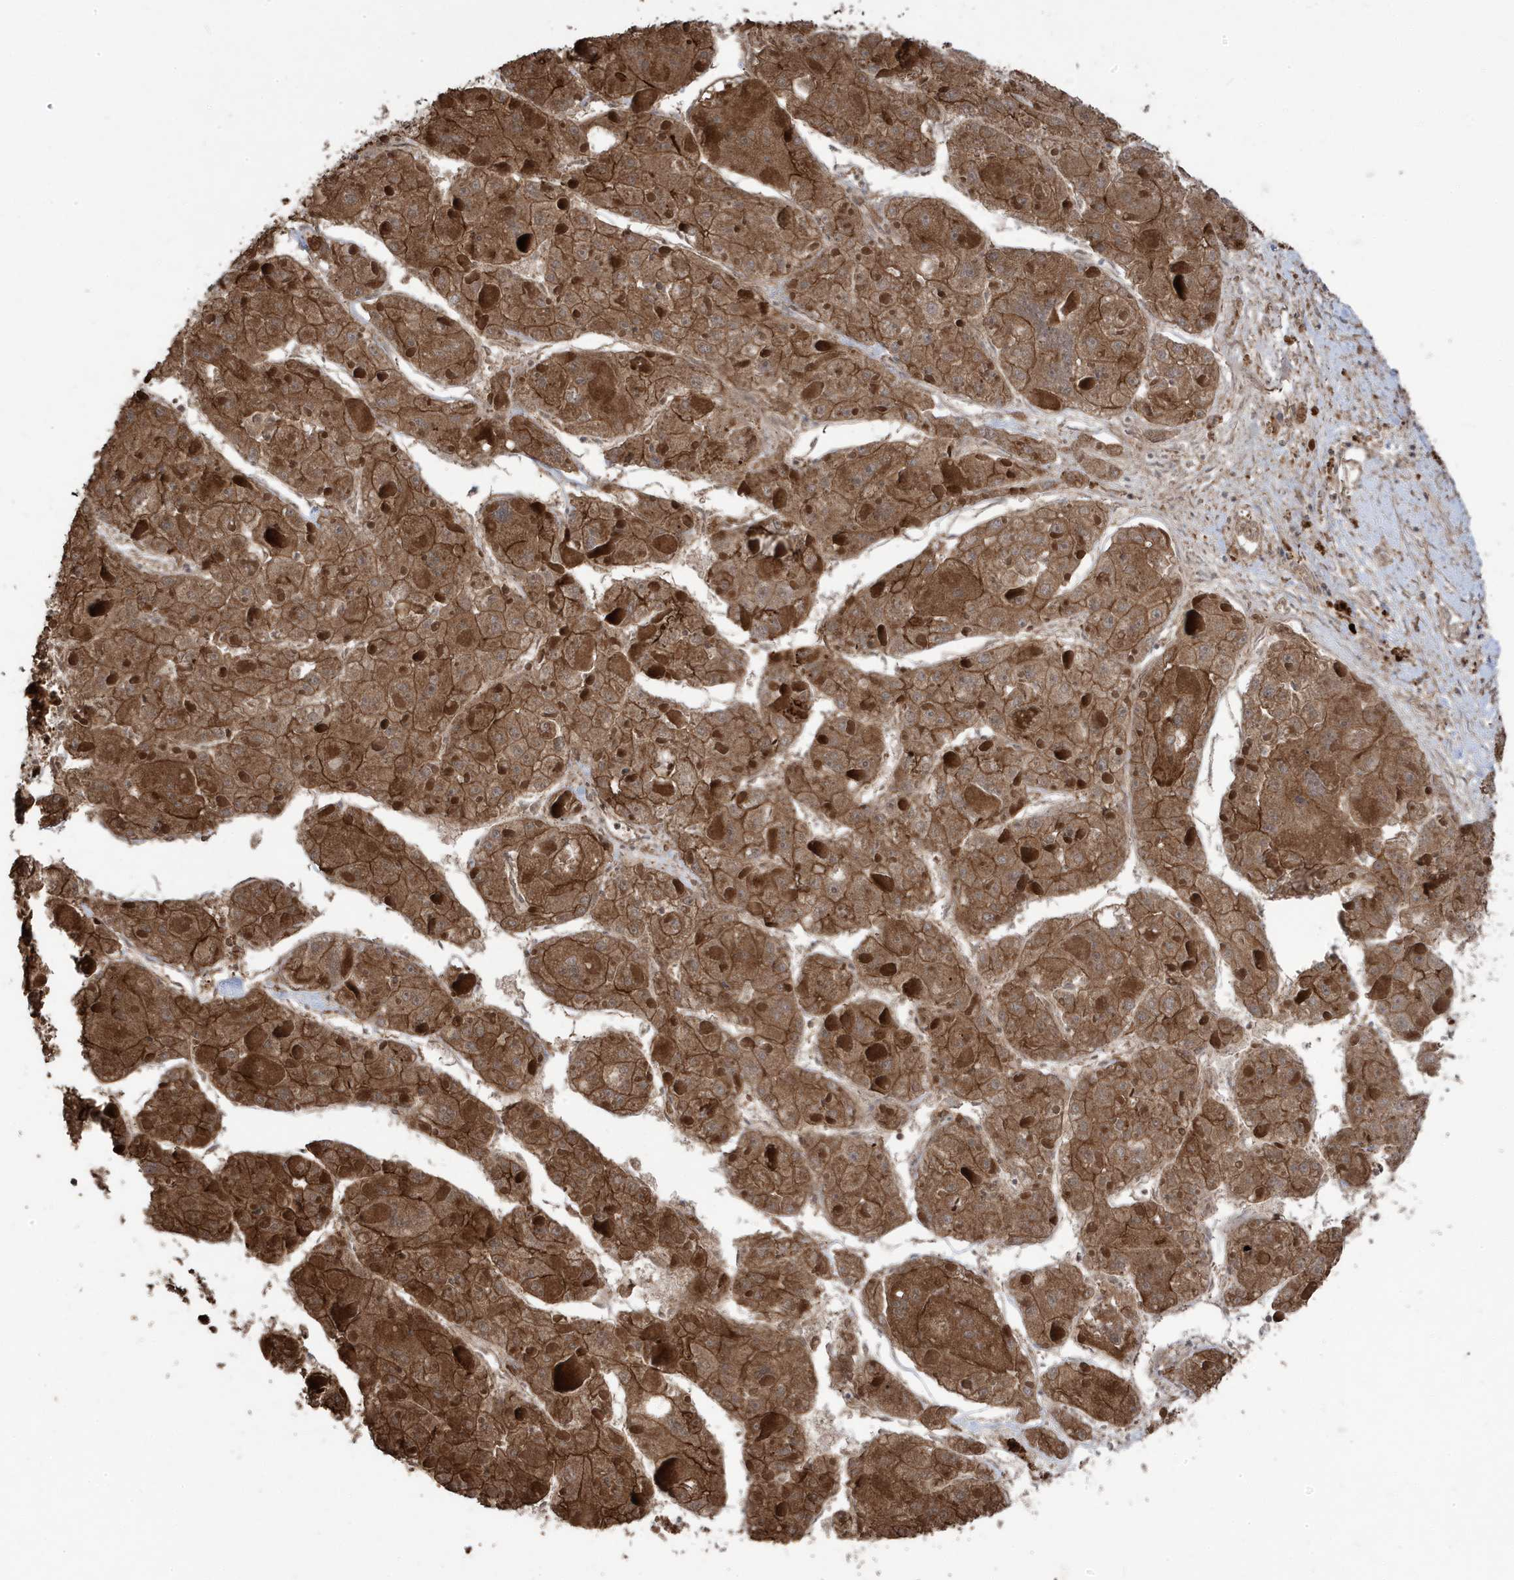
{"staining": {"intensity": "strong", "quantity": ">75%", "location": "cytoplasmic/membranous"}, "tissue": "liver cancer", "cell_type": "Tumor cells", "image_type": "cancer", "snomed": [{"axis": "morphology", "description": "Carcinoma, Hepatocellular, NOS"}, {"axis": "topography", "description": "Liver"}], "caption": "Immunohistochemistry (IHC) of human liver cancer (hepatocellular carcinoma) displays high levels of strong cytoplasmic/membranous expression in approximately >75% of tumor cells.", "gene": "ASAP1", "patient": {"sex": "female", "age": 73}}